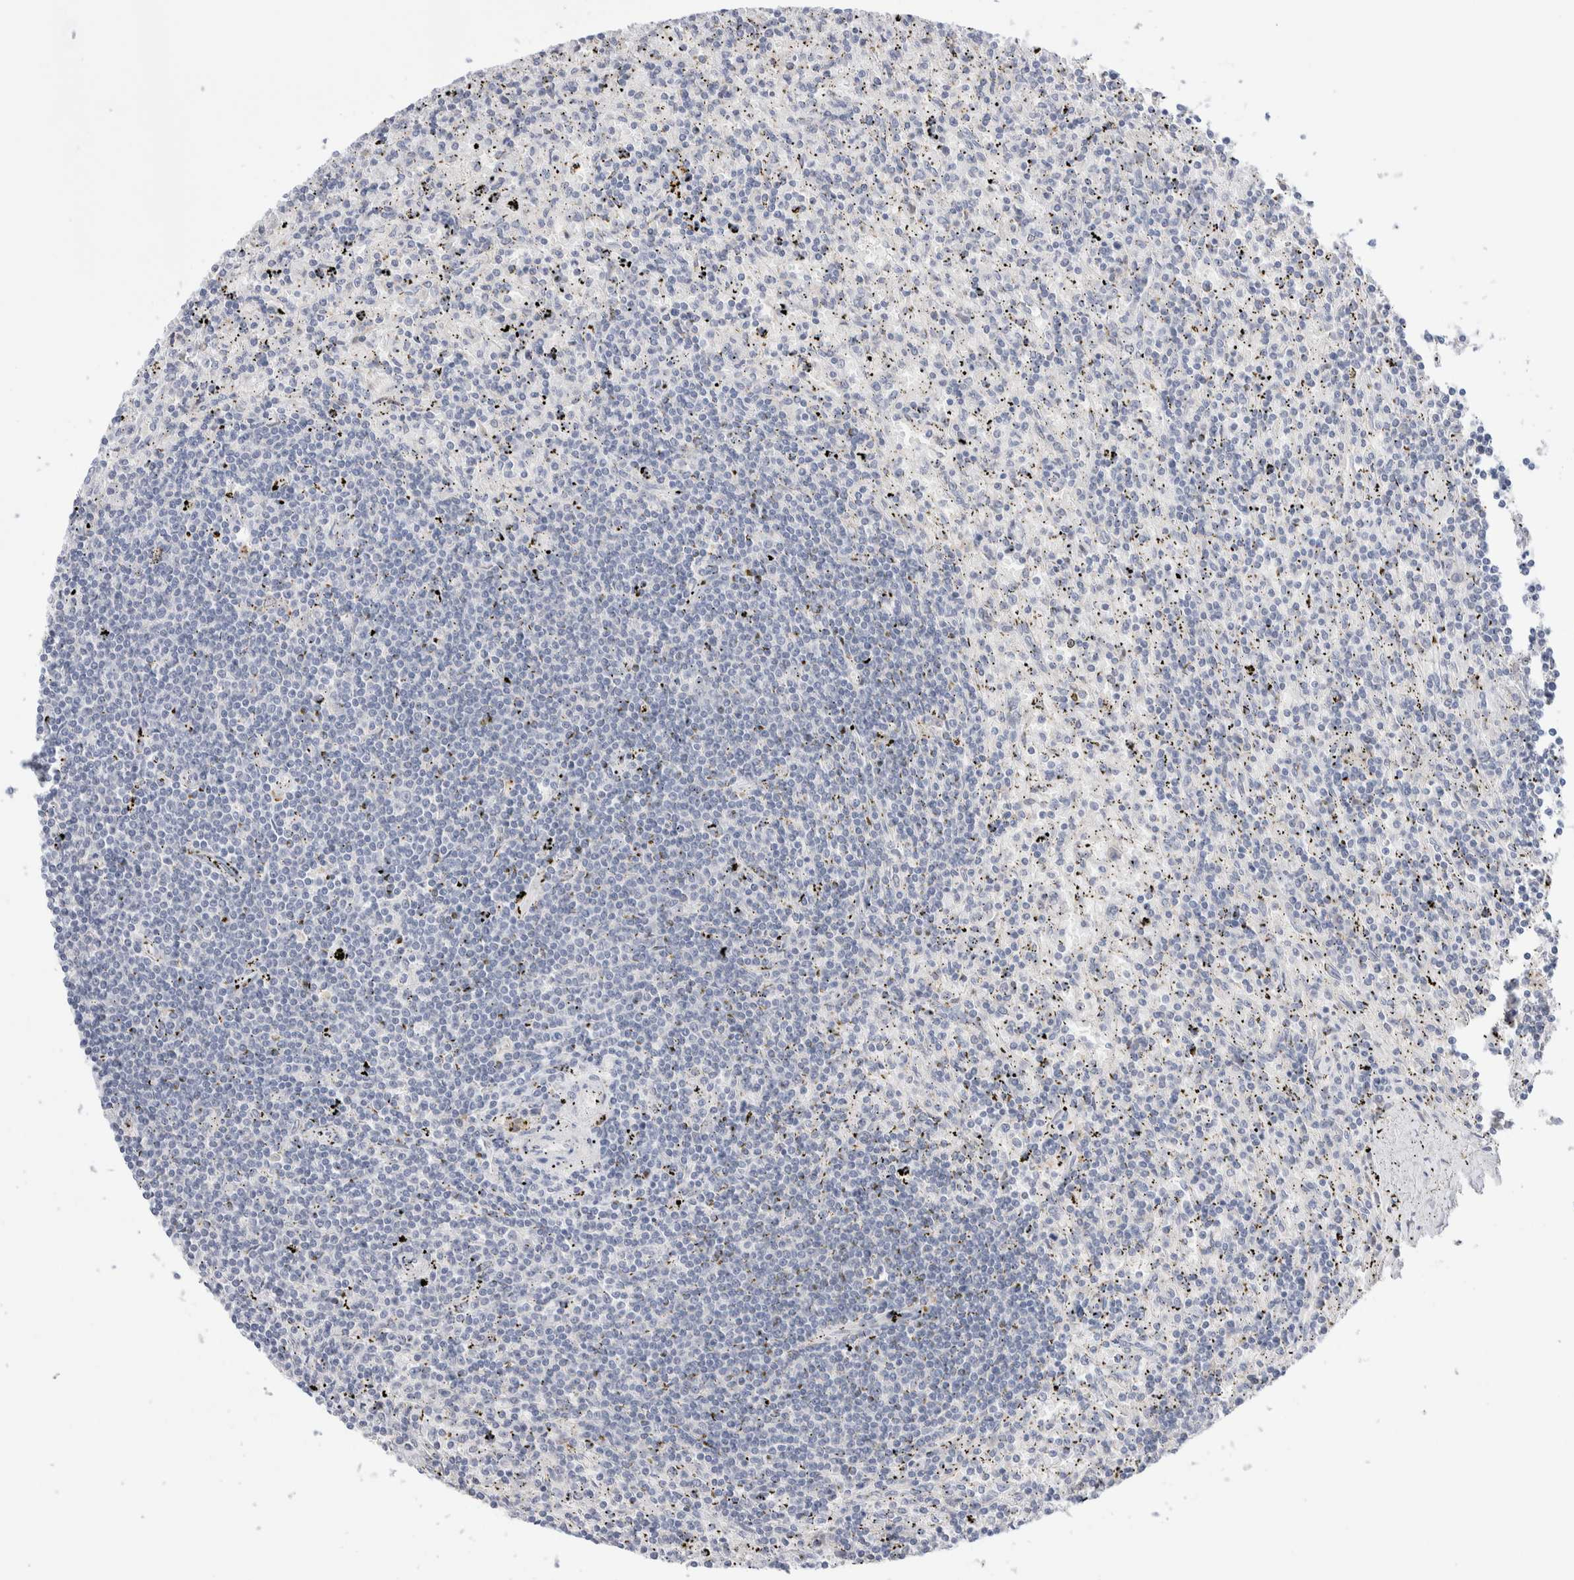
{"staining": {"intensity": "negative", "quantity": "none", "location": "none"}, "tissue": "lymphoma", "cell_type": "Tumor cells", "image_type": "cancer", "snomed": [{"axis": "morphology", "description": "Malignant lymphoma, non-Hodgkin's type, Low grade"}, {"axis": "topography", "description": "Spleen"}], "caption": "This is an immunohistochemistry (IHC) image of human lymphoma. There is no expression in tumor cells.", "gene": "DNAJB6", "patient": {"sex": "male", "age": 76}}